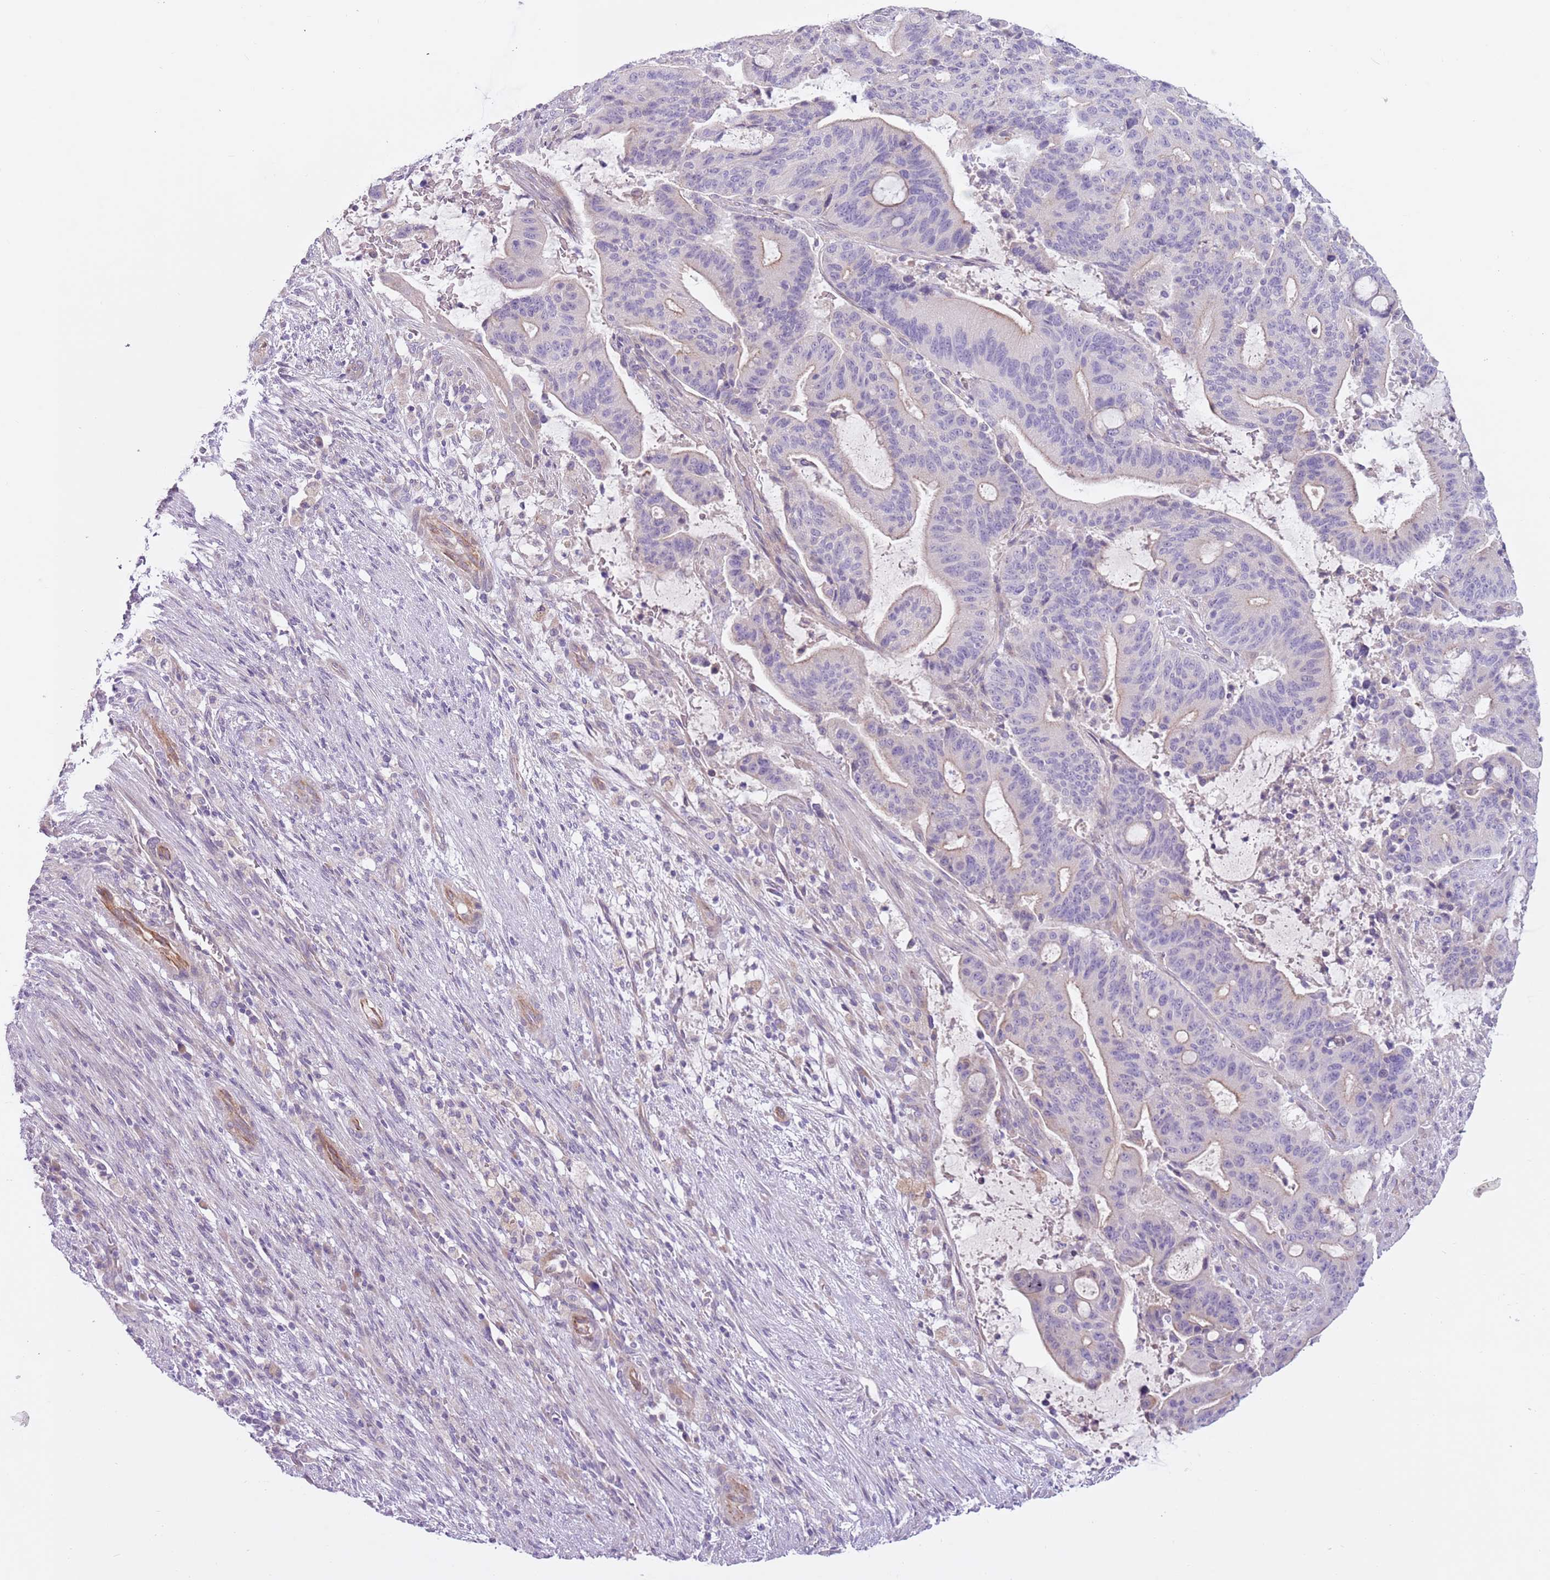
{"staining": {"intensity": "negative", "quantity": "none", "location": "none"}, "tissue": "liver cancer", "cell_type": "Tumor cells", "image_type": "cancer", "snomed": [{"axis": "morphology", "description": "Normal tissue, NOS"}, {"axis": "morphology", "description": "Cholangiocarcinoma"}, {"axis": "topography", "description": "Liver"}, {"axis": "topography", "description": "Peripheral nerve tissue"}], "caption": "This is an immunohistochemistry histopathology image of liver cancer. There is no expression in tumor cells.", "gene": "MRO", "patient": {"sex": "female", "age": 73}}